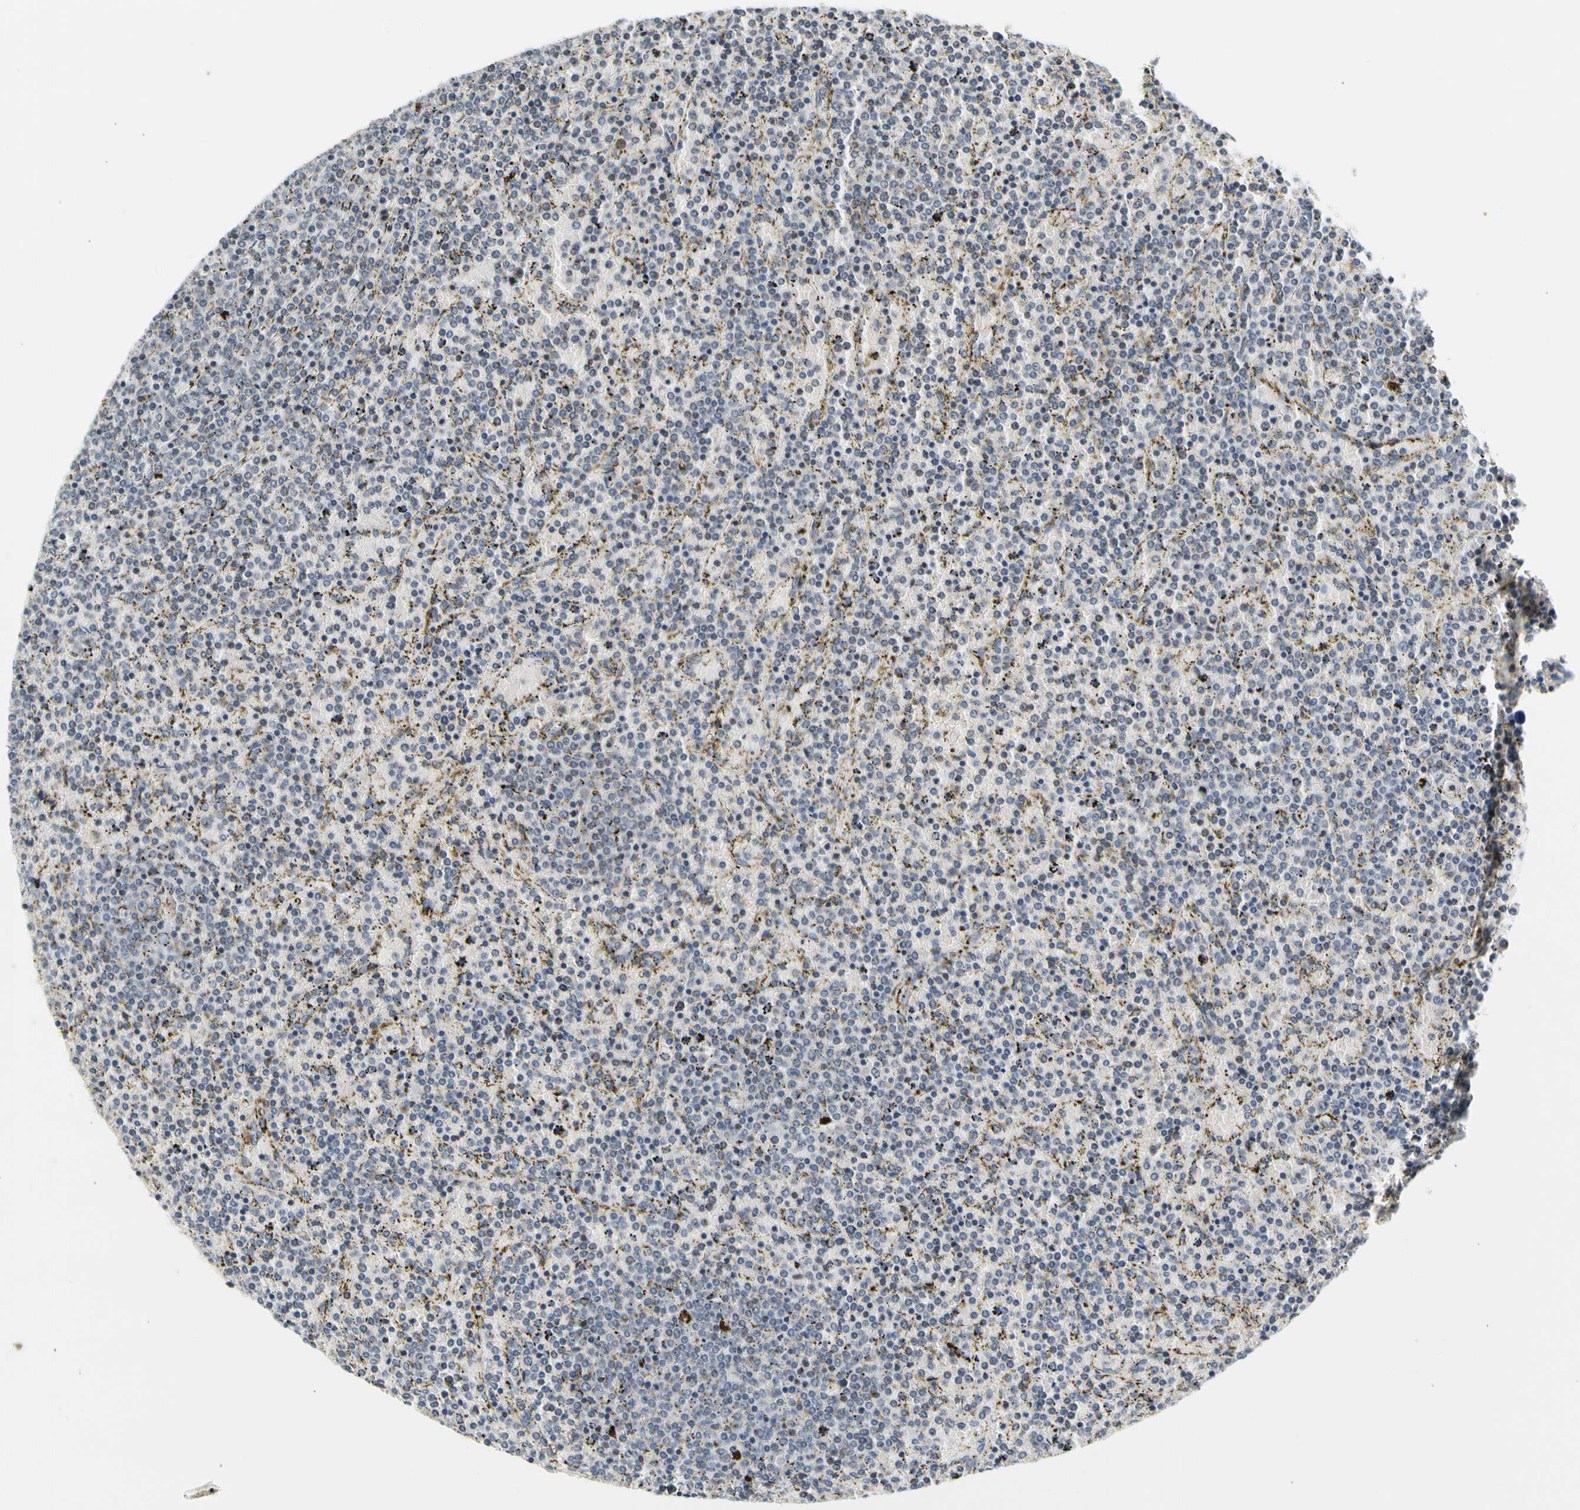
{"staining": {"intensity": "negative", "quantity": "none", "location": "none"}, "tissue": "lymphoma", "cell_type": "Tumor cells", "image_type": "cancer", "snomed": [{"axis": "morphology", "description": "Malignant lymphoma, non-Hodgkin's type, Low grade"}, {"axis": "topography", "description": "Spleen"}], "caption": "Immunohistochemistry of human malignant lymphoma, non-Hodgkin's type (low-grade) reveals no positivity in tumor cells.", "gene": "SOX30", "patient": {"sex": "female", "age": 77}}